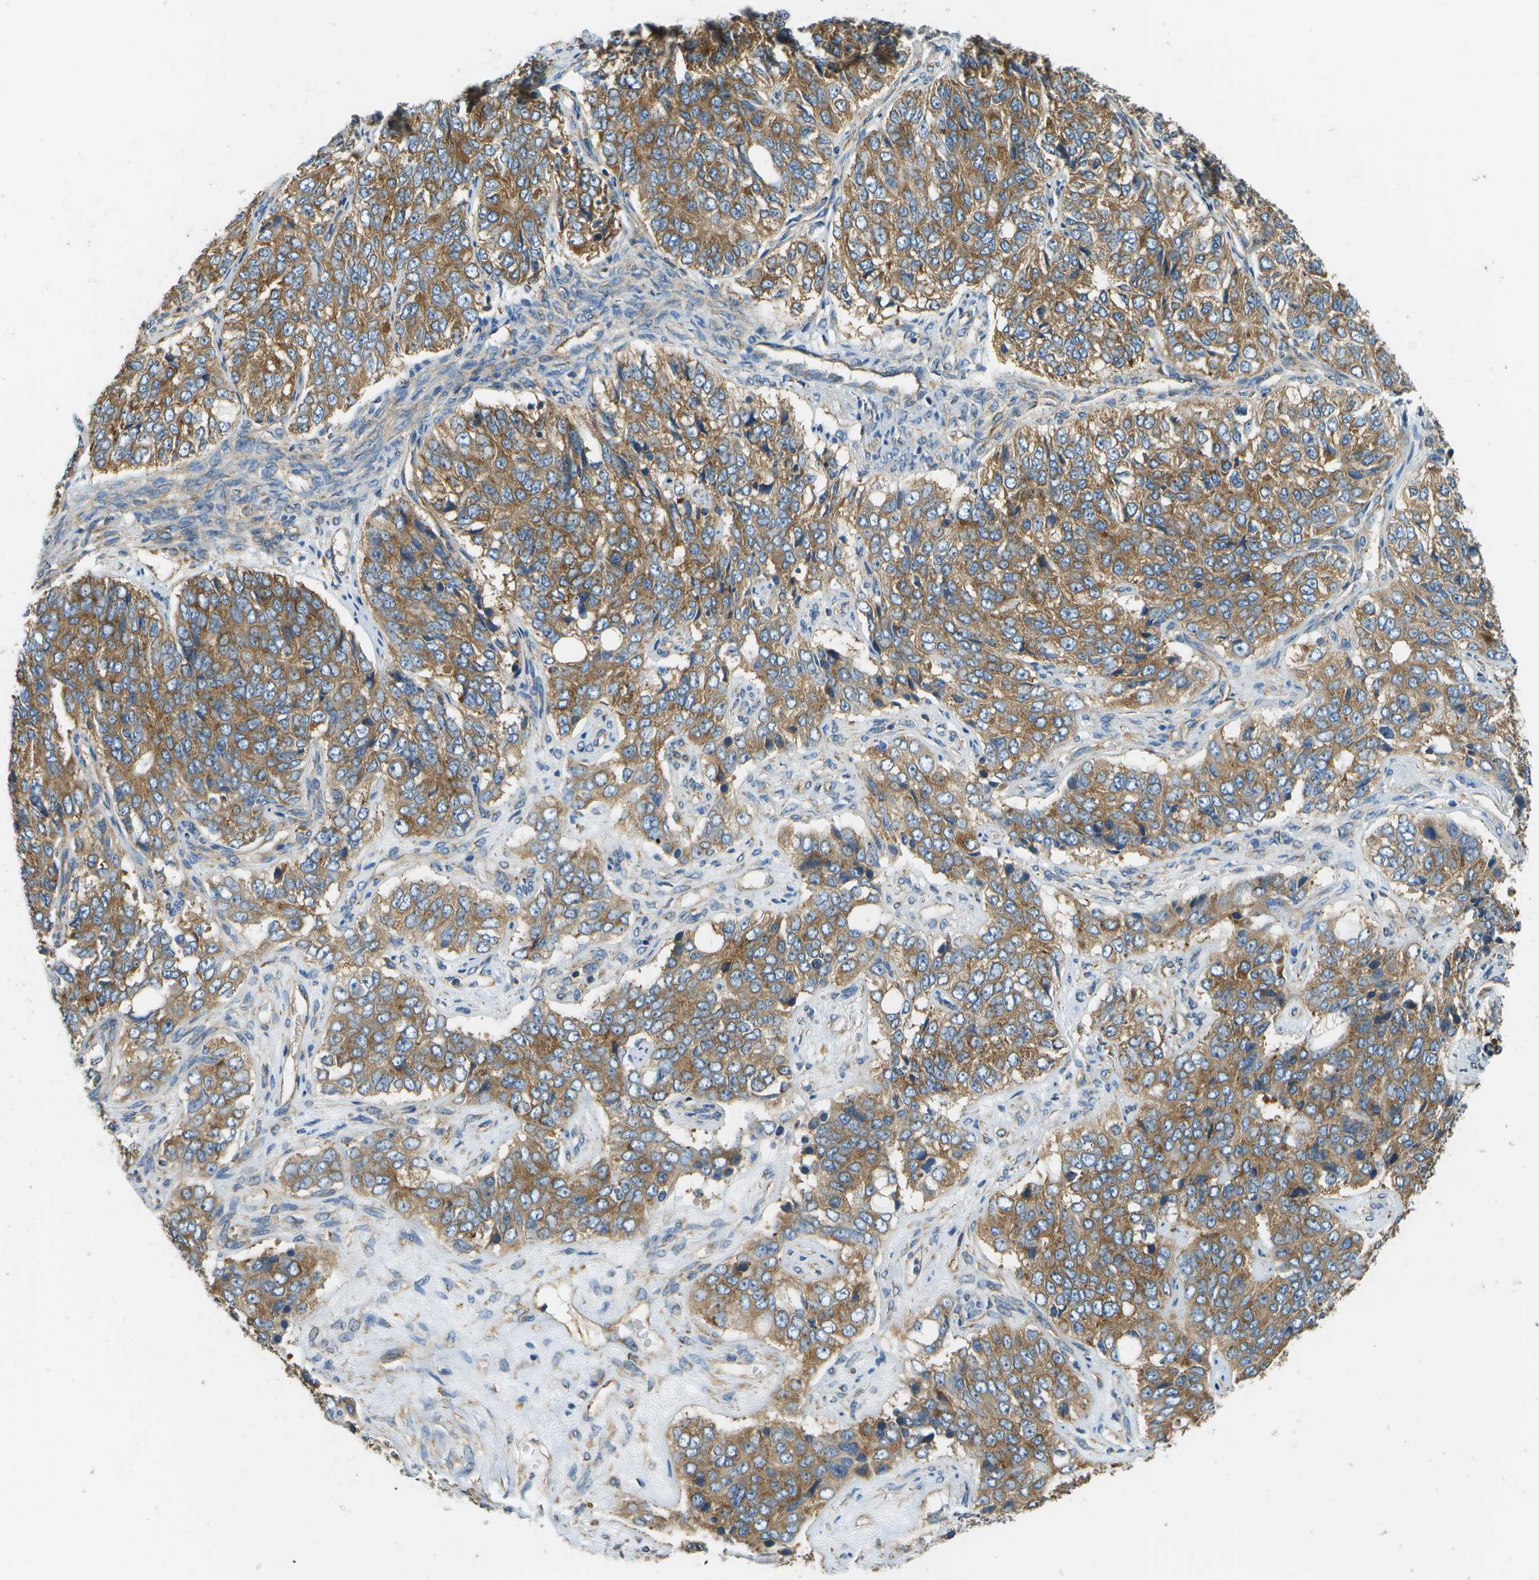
{"staining": {"intensity": "moderate", "quantity": ">75%", "location": "cytoplasmic/membranous"}, "tissue": "ovarian cancer", "cell_type": "Tumor cells", "image_type": "cancer", "snomed": [{"axis": "morphology", "description": "Carcinoma, endometroid"}, {"axis": "topography", "description": "Ovary"}], "caption": "About >75% of tumor cells in human ovarian cancer (endometroid carcinoma) reveal moderate cytoplasmic/membranous protein expression as visualized by brown immunohistochemical staining.", "gene": "CLTC", "patient": {"sex": "female", "age": 51}}